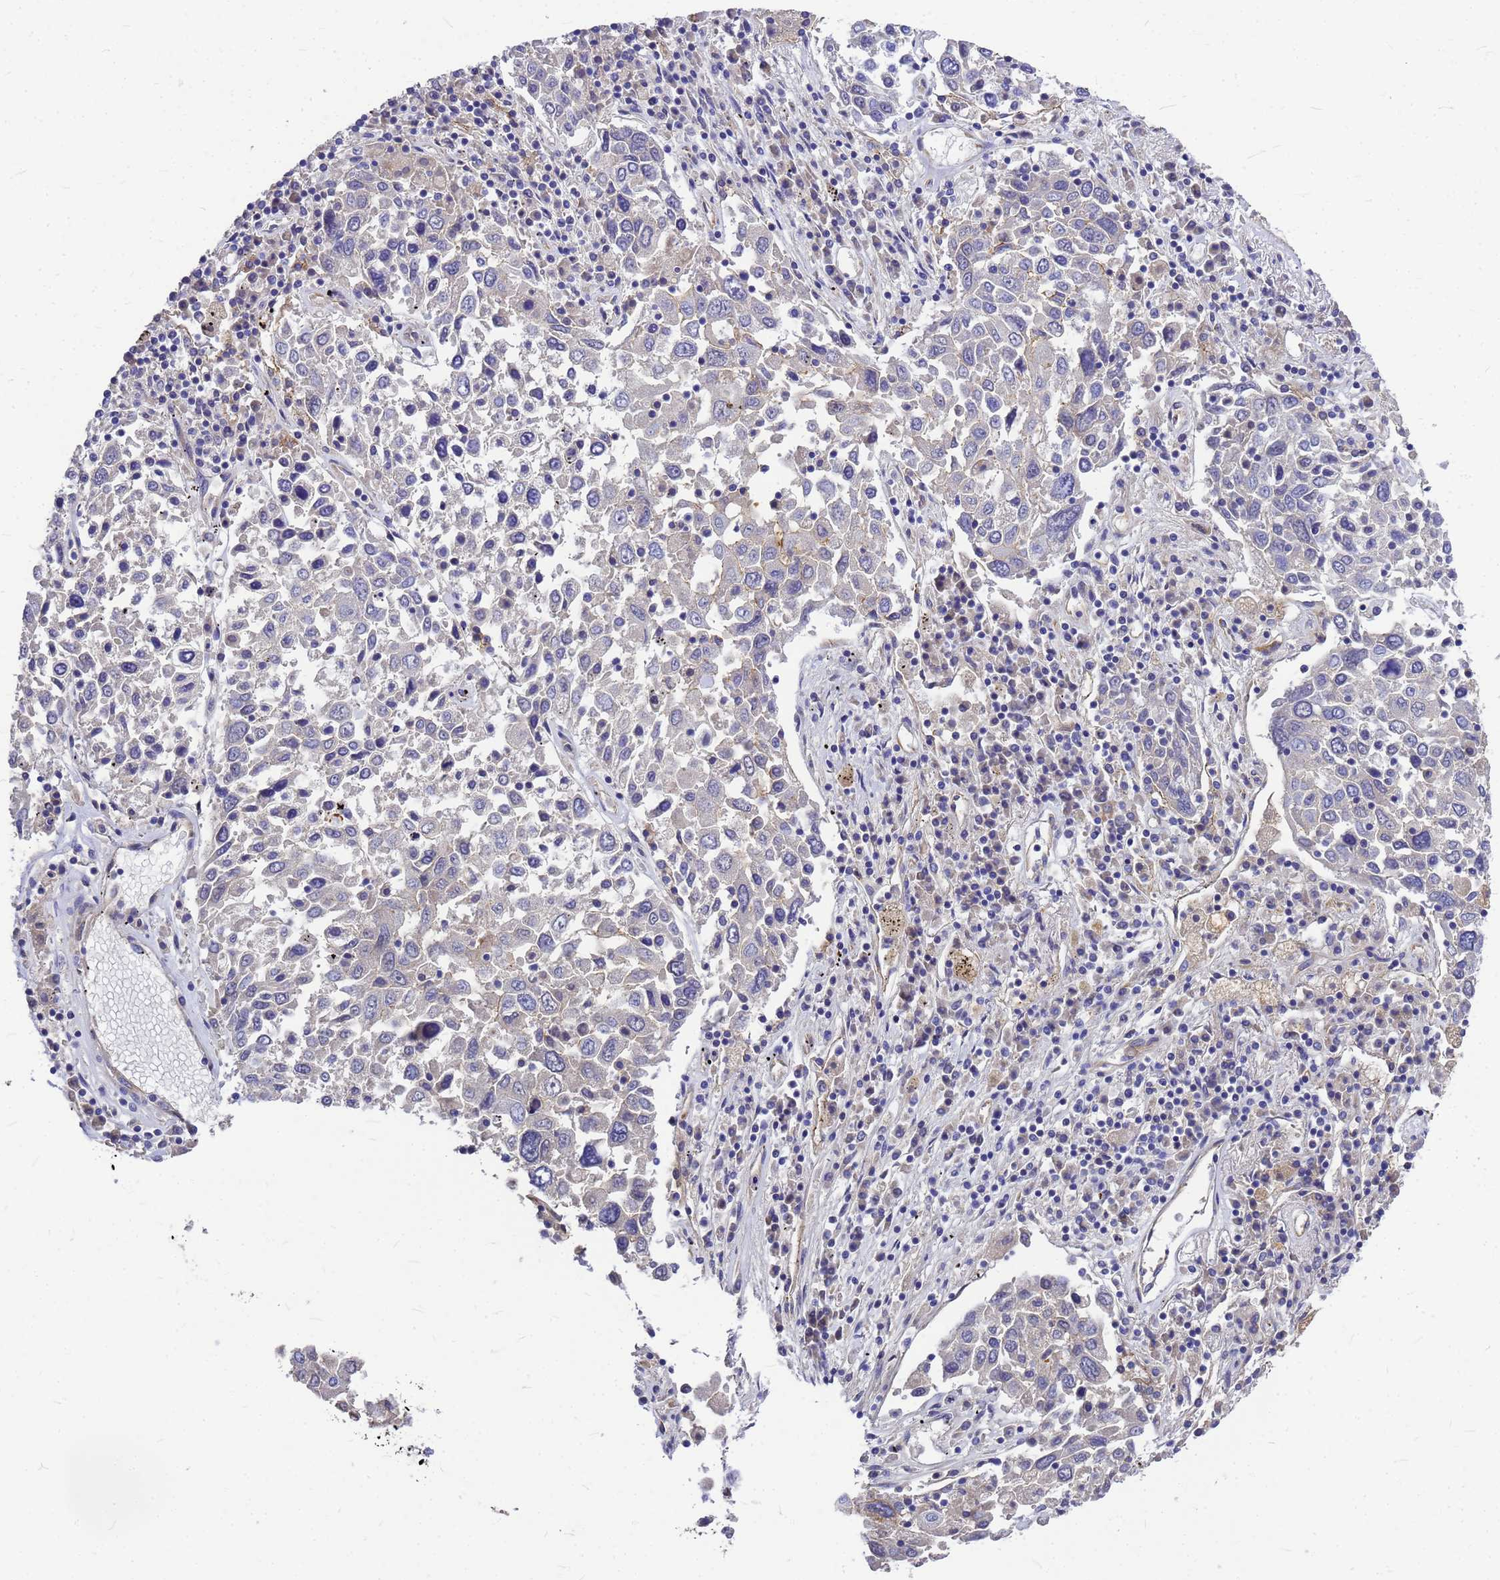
{"staining": {"intensity": "negative", "quantity": "none", "location": "none"}, "tissue": "lung cancer", "cell_type": "Tumor cells", "image_type": "cancer", "snomed": [{"axis": "morphology", "description": "Squamous cell carcinoma, NOS"}, {"axis": "topography", "description": "Lung"}], "caption": "DAB immunohistochemical staining of human lung cancer demonstrates no significant expression in tumor cells. (DAB (3,3'-diaminobenzidine) IHC with hematoxylin counter stain).", "gene": "FBXW5", "patient": {"sex": "male", "age": 65}}